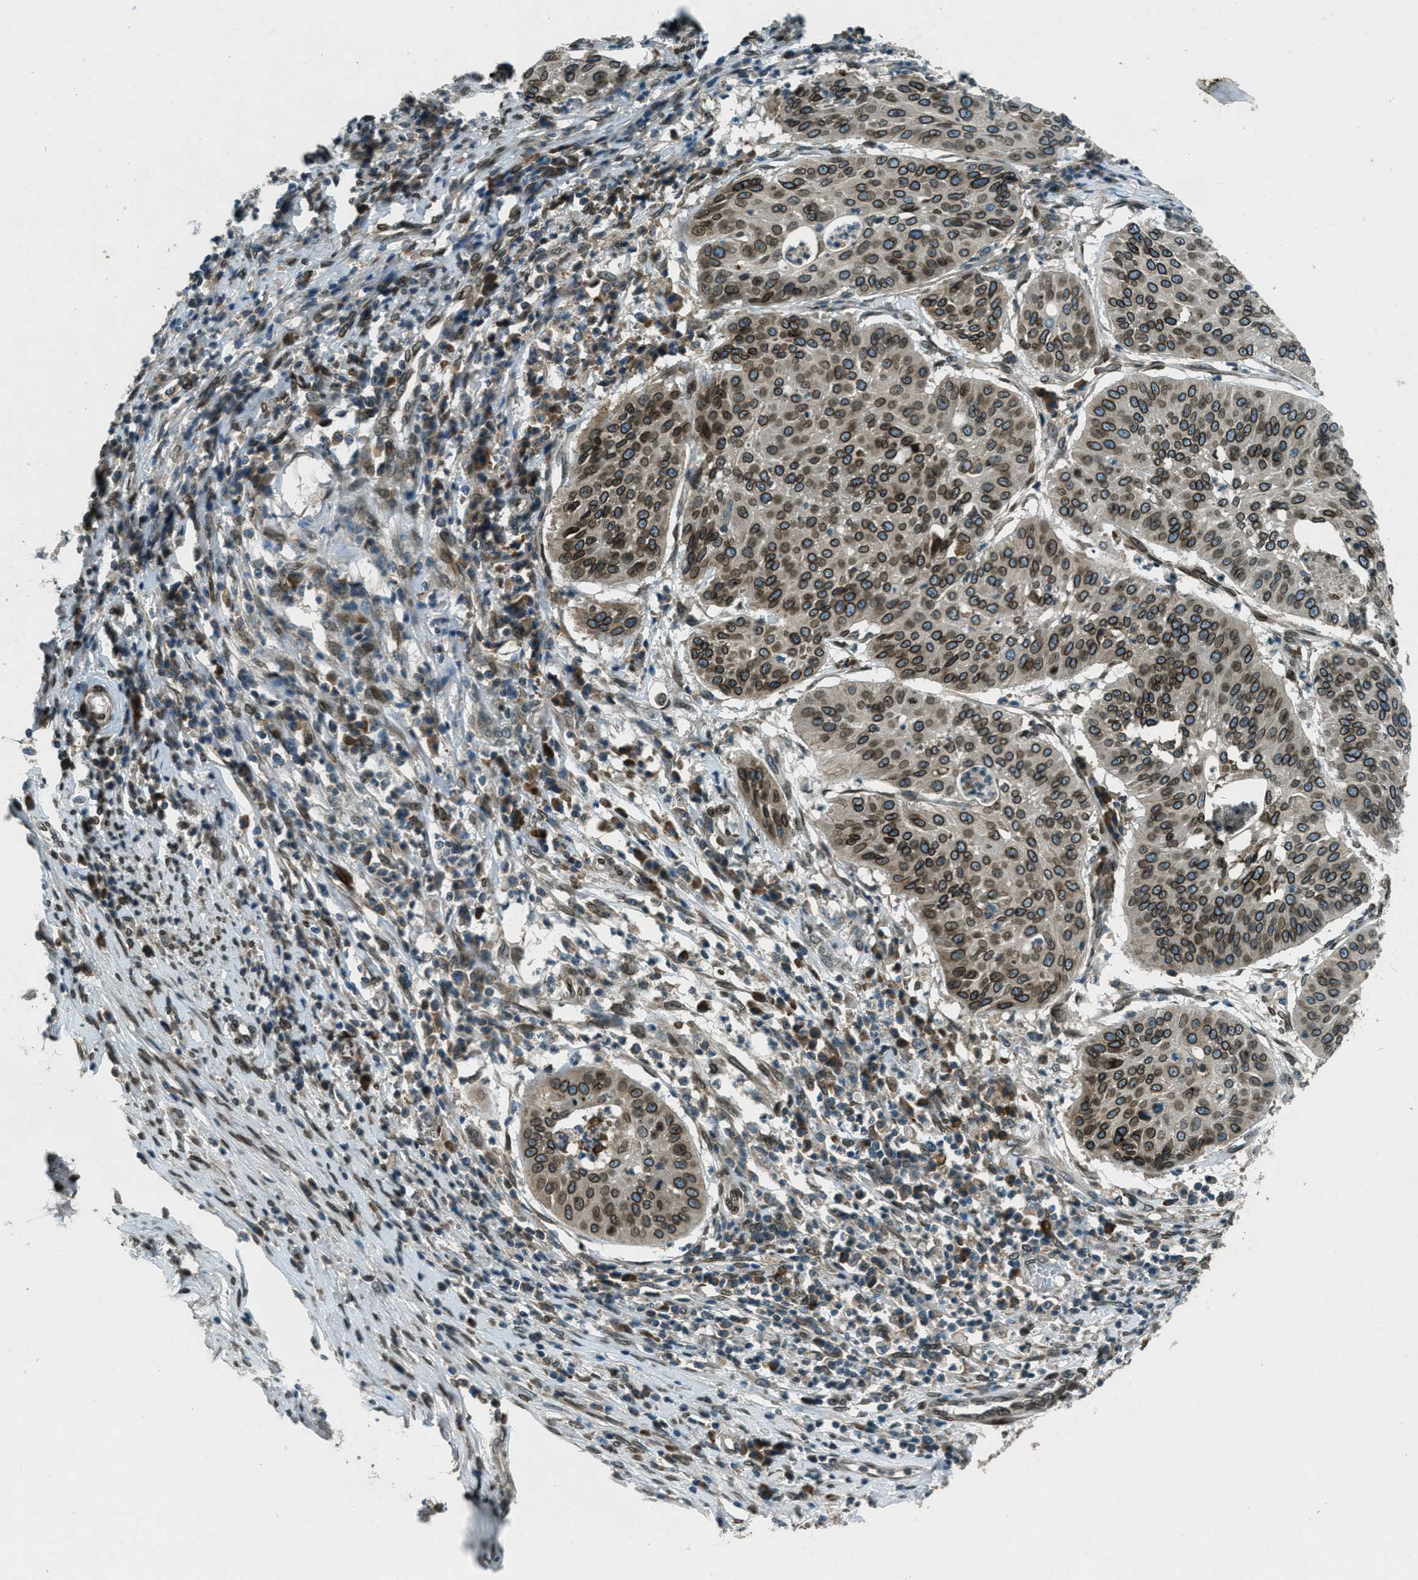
{"staining": {"intensity": "strong", "quantity": ">75%", "location": "cytoplasmic/membranous,nuclear"}, "tissue": "cervical cancer", "cell_type": "Tumor cells", "image_type": "cancer", "snomed": [{"axis": "morphology", "description": "Normal tissue, NOS"}, {"axis": "morphology", "description": "Squamous cell carcinoma, NOS"}, {"axis": "topography", "description": "Cervix"}], "caption": "Immunohistochemistry micrograph of neoplastic tissue: human cervical cancer (squamous cell carcinoma) stained using immunohistochemistry (IHC) reveals high levels of strong protein expression localized specifically in the cytoplasmic/membranous and nuclear of tumor cells, appearing as a cytoplasmic/membranous and nuclear brown color.", "gene": "LEMD2", "patient": {"sex": "female", "age": 39}}